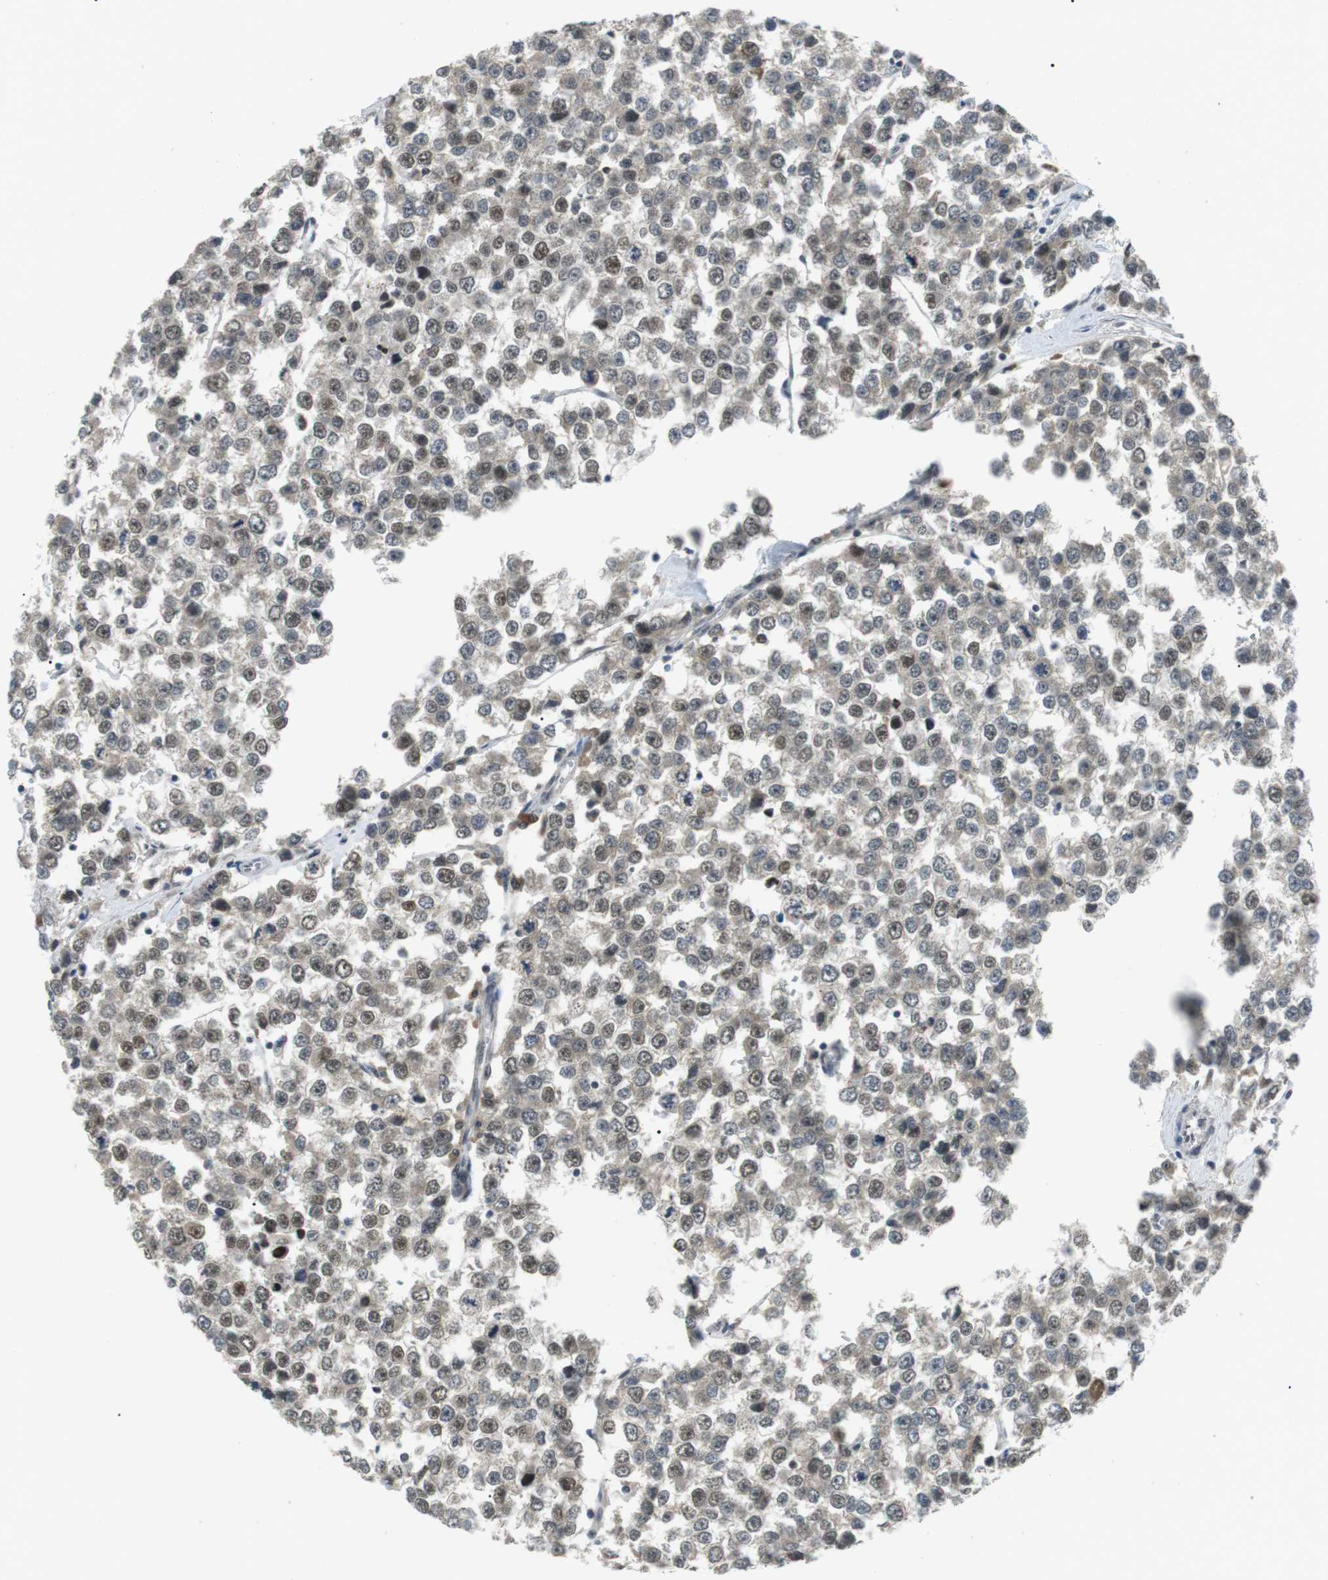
{"staining": {"intensity": "moderate", "quantity": "<25%", "location": "nuclear"}, "tissue": "testis cancer", "cell_type": "Tumor cells", "image_type": "cancer", "snomed": [{"axis": "morphology", "description": "Seminoma, NOS"}, {"axis": "morphology", "description": "Carcinoma, Embryonal, NOS"}, {"axis": "topography", "description": "Testis"}], "caption": "The photomicrograph reveals immunohistochemical staining of testis embryonal carcinoma. There is moderate nuclear staining is appreciated in about <25% of tumor cells. (brown staining indicates protein expression, while blue staining denotes nuclei).", "gene": "ORAI3", "patient": {"sex": "male", "age": 52}}